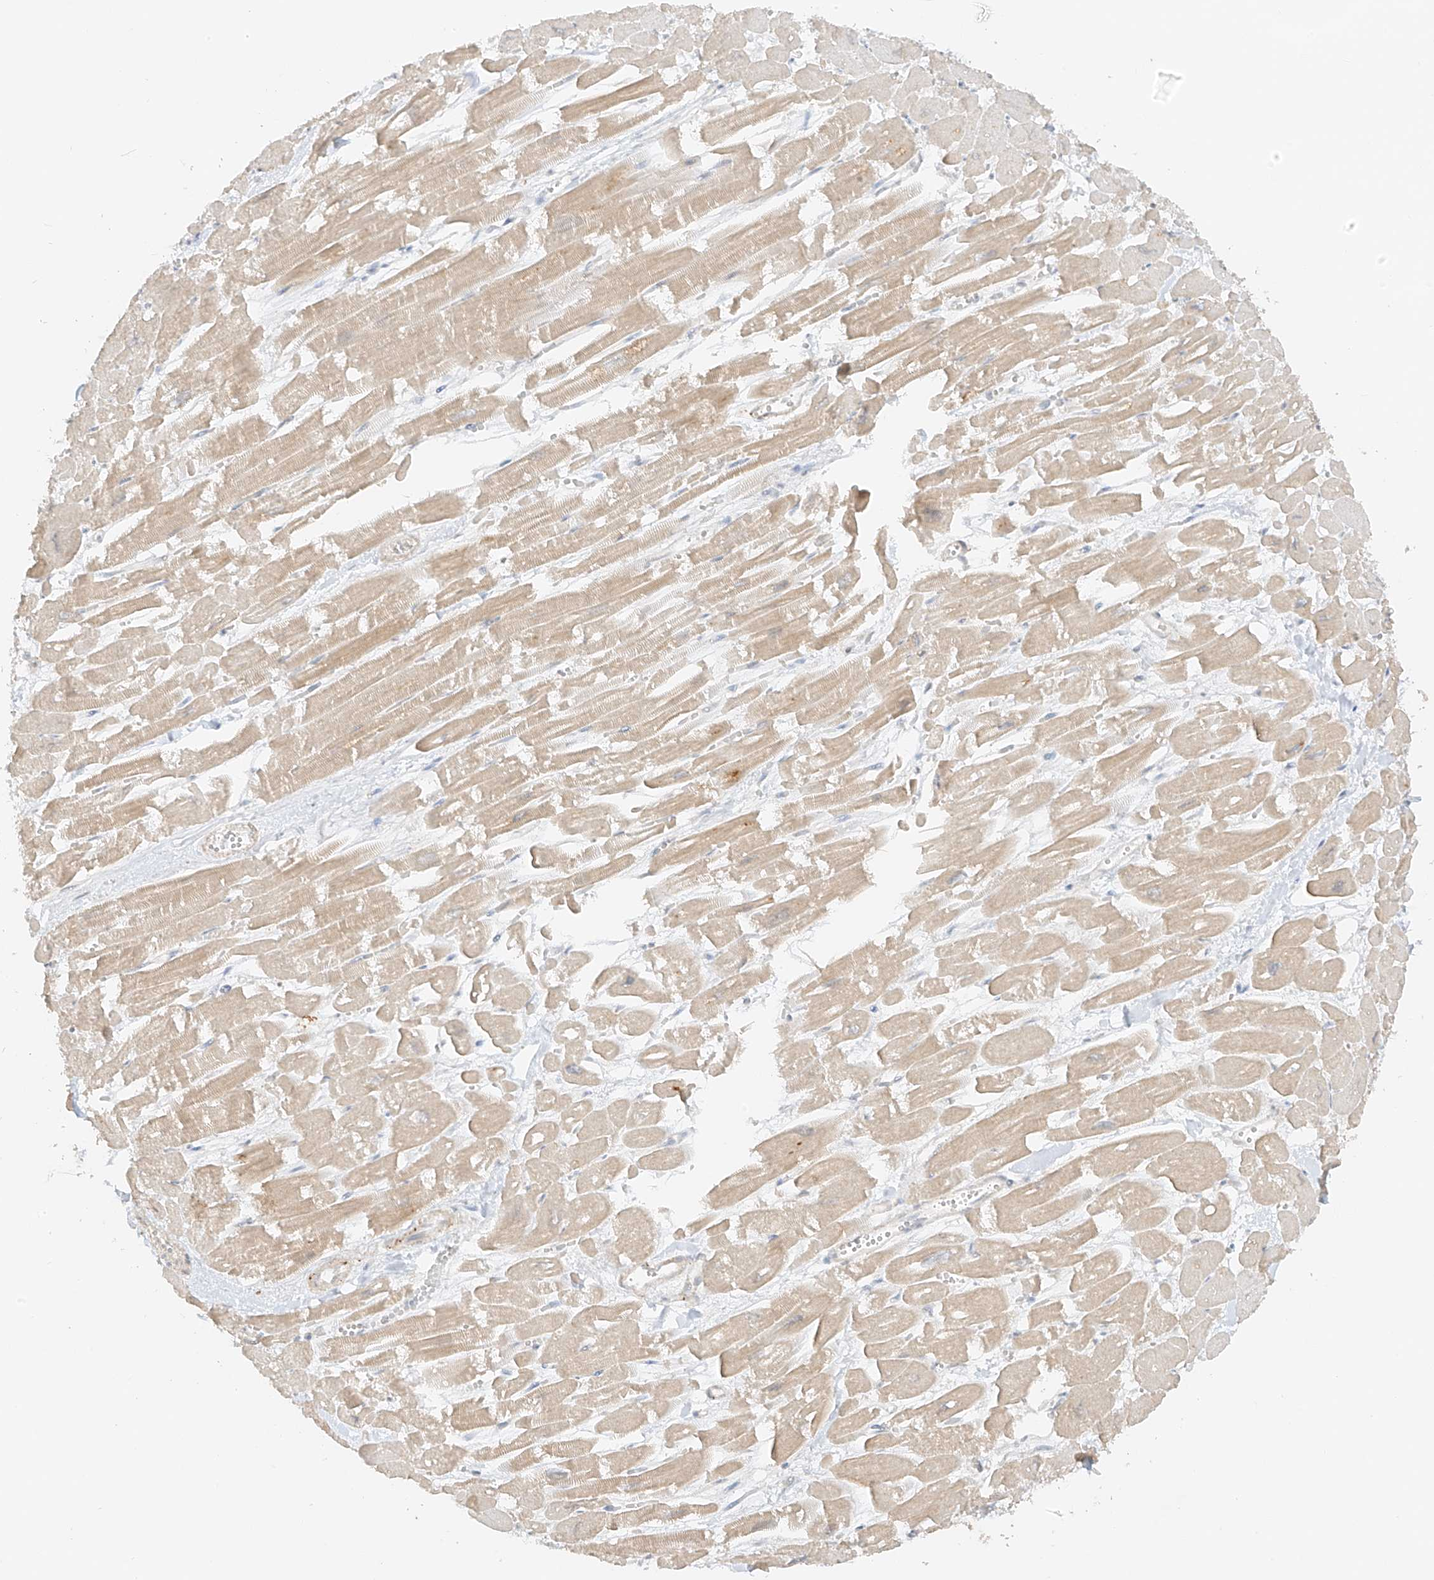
{"staining": {"intensity": "weak", "quantity": ">75%", "location": "cytoplasmic/membranous"}, "tissue": "heart muscle", "cell_type": "Cardiomyocytes", "image_type": "normal", "snomed": [{"axis": "morphology", "description": "Normal tissue, NOS"}, {"axis": "topography", "description": "Heart"}], "caption": "Heart muscle stained with immunohistochemistry (IHC) exhibits weak cytoplasmic/membranous staining in about >75% of cardiomyocytes.", "gene": "LIPT1", "patient": {"sex": "male", "age": 54}}